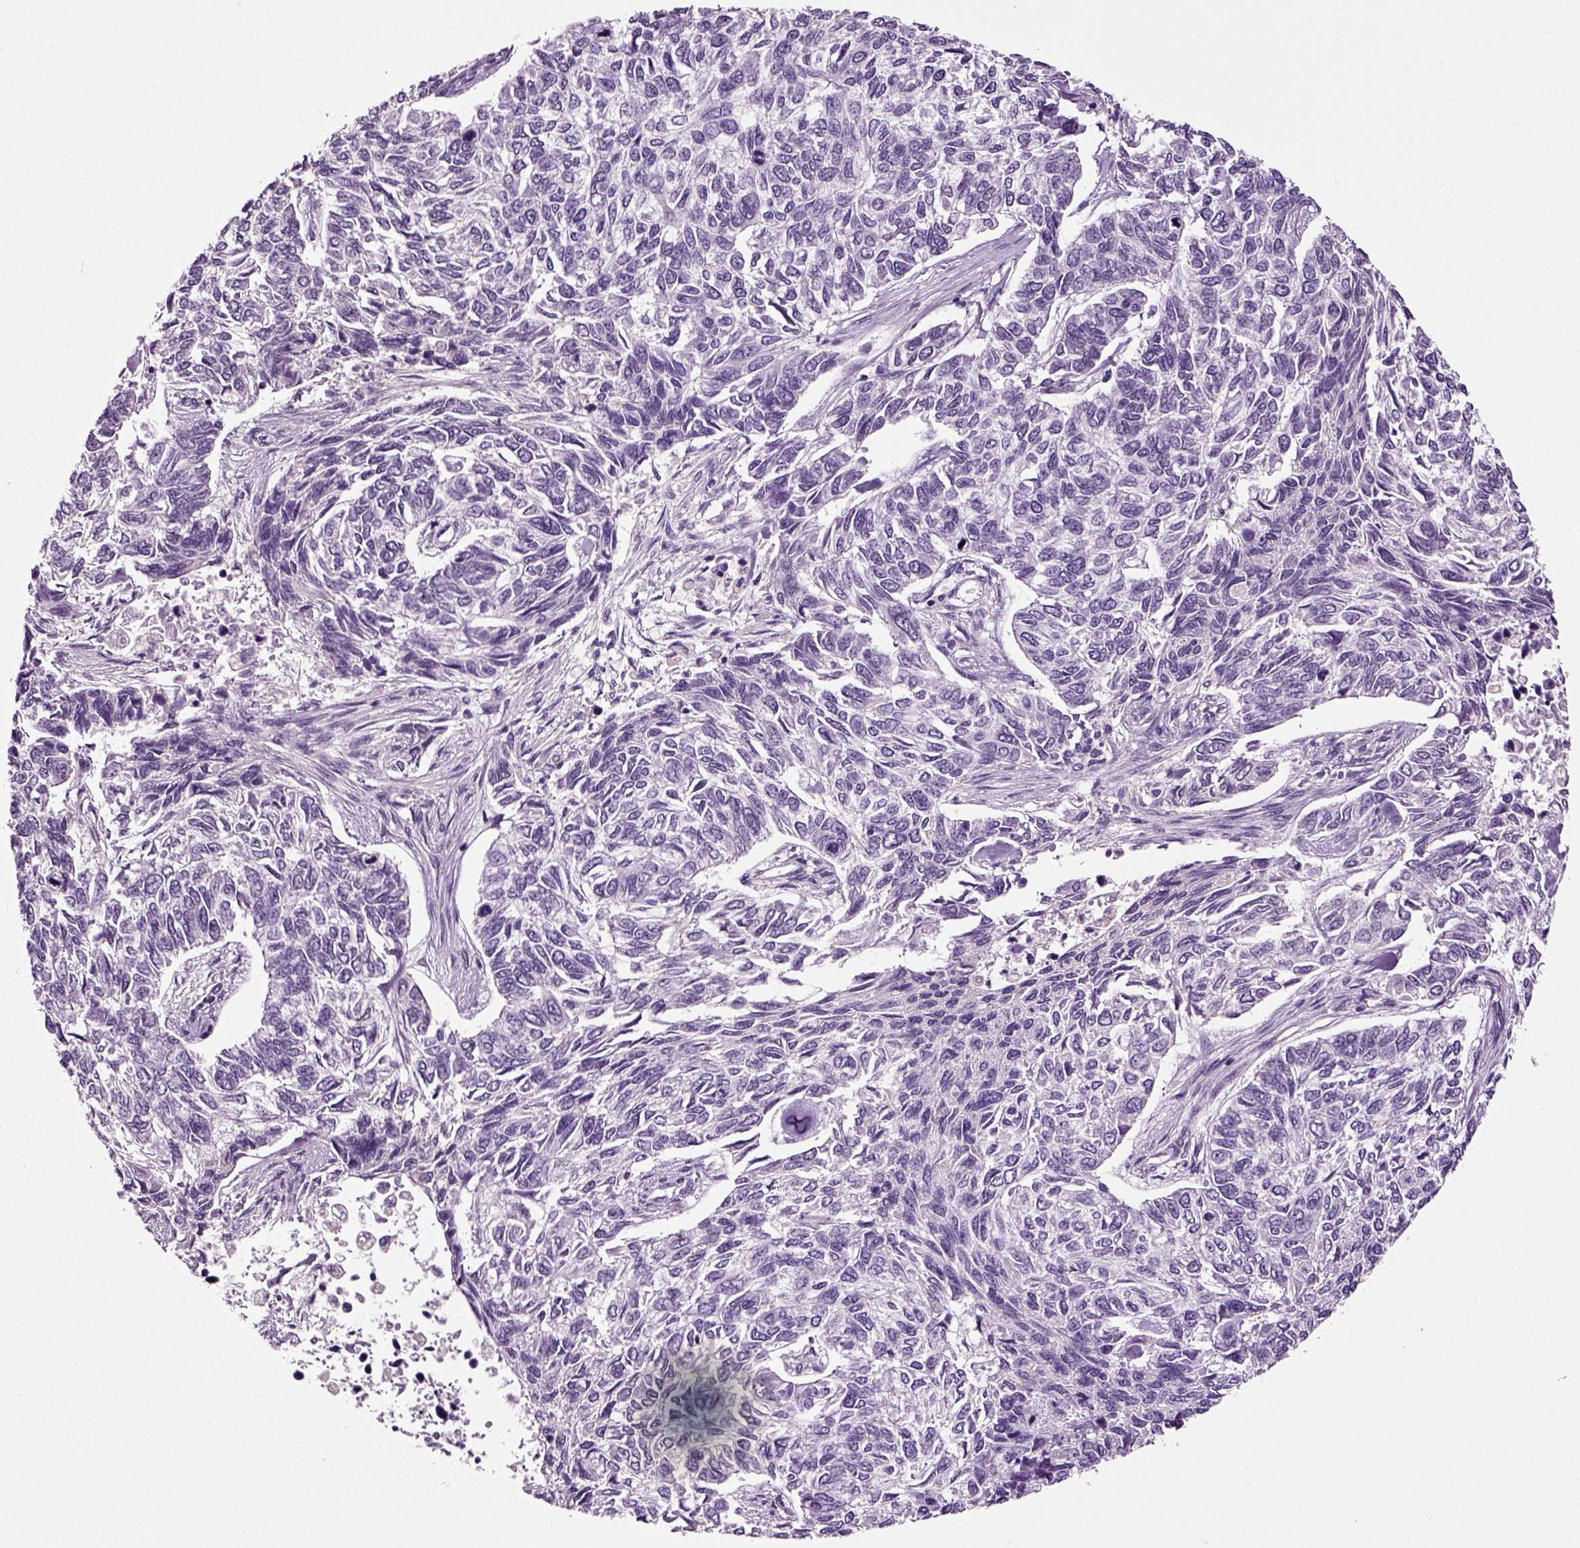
{"staining": {"intensity": "negative", "quantity": "none", "location": "none"}, "tissue": "skin cancer", "cell_type": "Tumor cells", "image_type": "cancer", "snomed": [{"axis": "morphology", "description": "Basal cell carcinoma"}, {"axis": "topography", "description": "Skin"}], "caption": "IHC of basal cell carcinoma (skin) demonstrates no staining in tumor cells.", "gene": "SPATA17", "patient": {"sex": "female", "age": 65}}